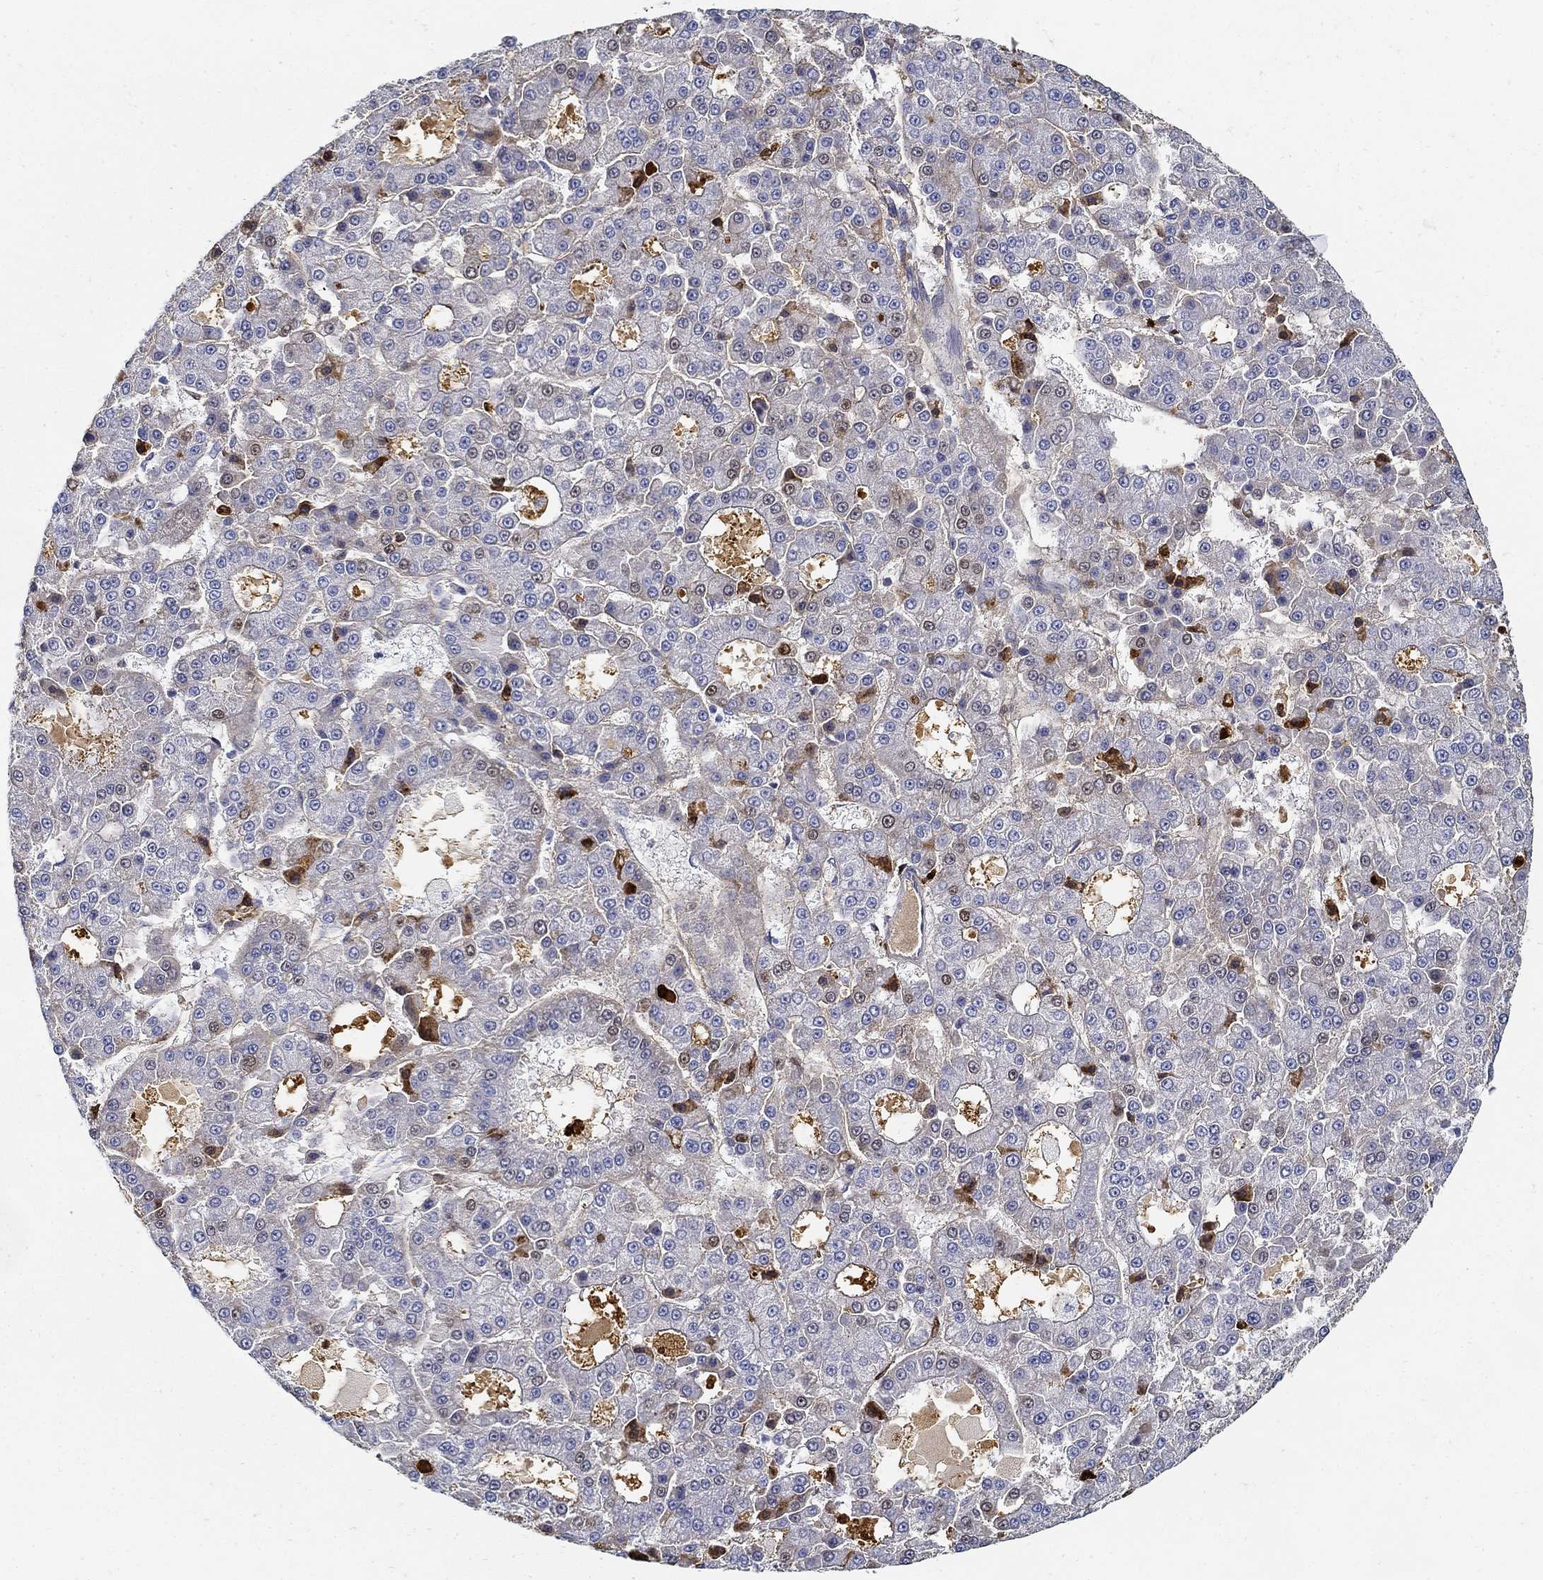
{"staining": {"intensity": "negative", "quantity": "none", "location": "none"}, "tissue": "liver cancer", "cell_type": "Tumor cells", "image_type": "cancer", "snomed": [{"axis": "morphology", "description": "Carcinoma, Hepatocellular, NOS"}, {"axis": "topography", "description": "Liver"}], "caption": "Immunohistochemistry (IHC) histopathology image of human liver cancer stained for a protein (brown), which reveals no positivity in tumor cells.", "gene": "TGFBI", "patient": {"sex": "male", "age": 70}}